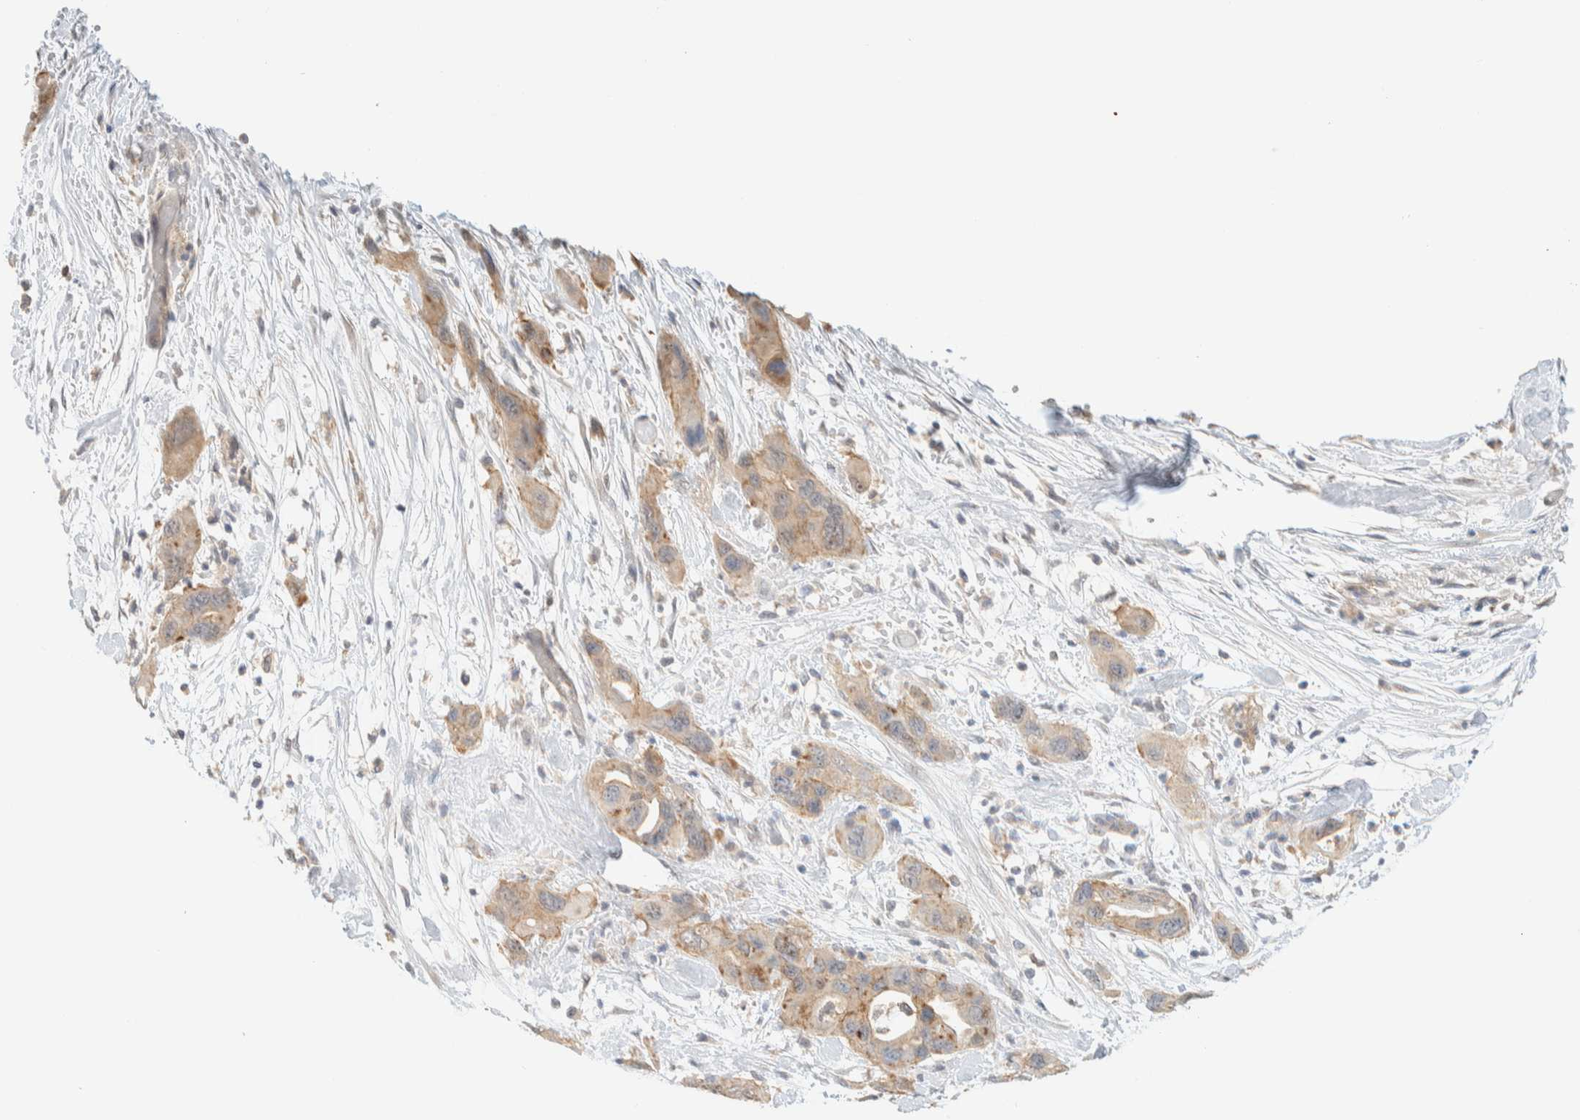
{"staining": {"intensity": "moderate", "quantity": ">75%", "location": "cytoplasmic/membranous"}, "tissue": "pancreatic cancer", "cell_type": "Tumor cells", "image_type": "cancer", "snomed": [{"axis": "morphology", "description": "Adenocarcinoma, NOS"}, {"axis": "topography", "description": "Pancreas"}], "caption": "This micrograph demonstrates pancreatic adenocarcinoma stained with IHC to label a protein in brown. The cytoplasmic/membranous of tumor cells show moderate positivity for the protein. Nuclei are counter-stained blue.", "gene": "TBC1D8B", "patient": {"sex": "female", "age": 71}}